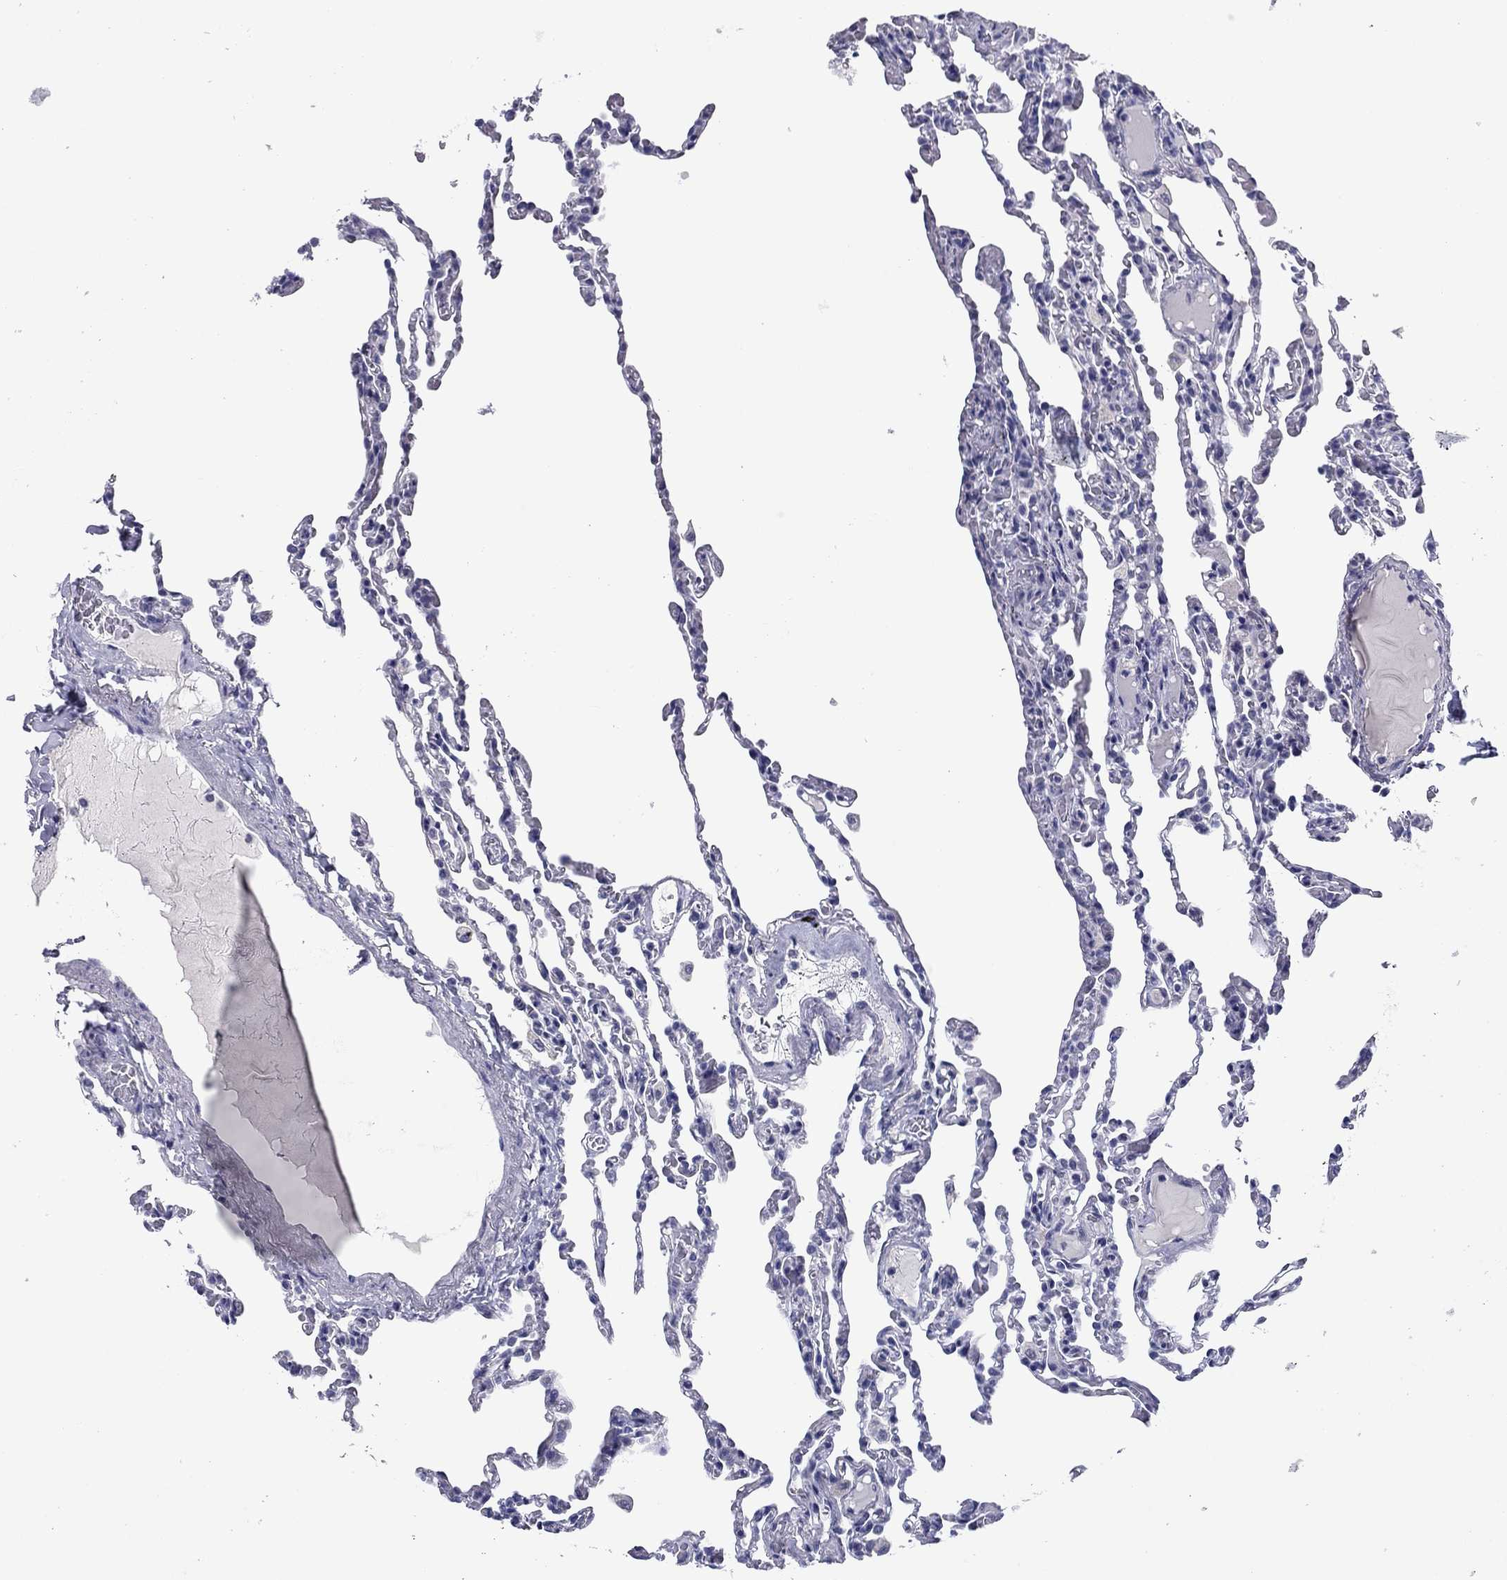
{"staining": {"intensity": "negative", "quantity": "none", "location": "none"}, "tissue": "lung", "cell_type": "Alveolar cells", "image_type": "normal", "snomed": [{"axis": "morphology", "description": "Normal tissue, NOS"}, {"axis": "topography", "description": "Lung"}], "caption": "This is an IHC micrograph of unremarkable human lung. There is no positivity in alveolar cells.", "gene": "TCFL5", "patient": {"sex": "female", "age": 43}}